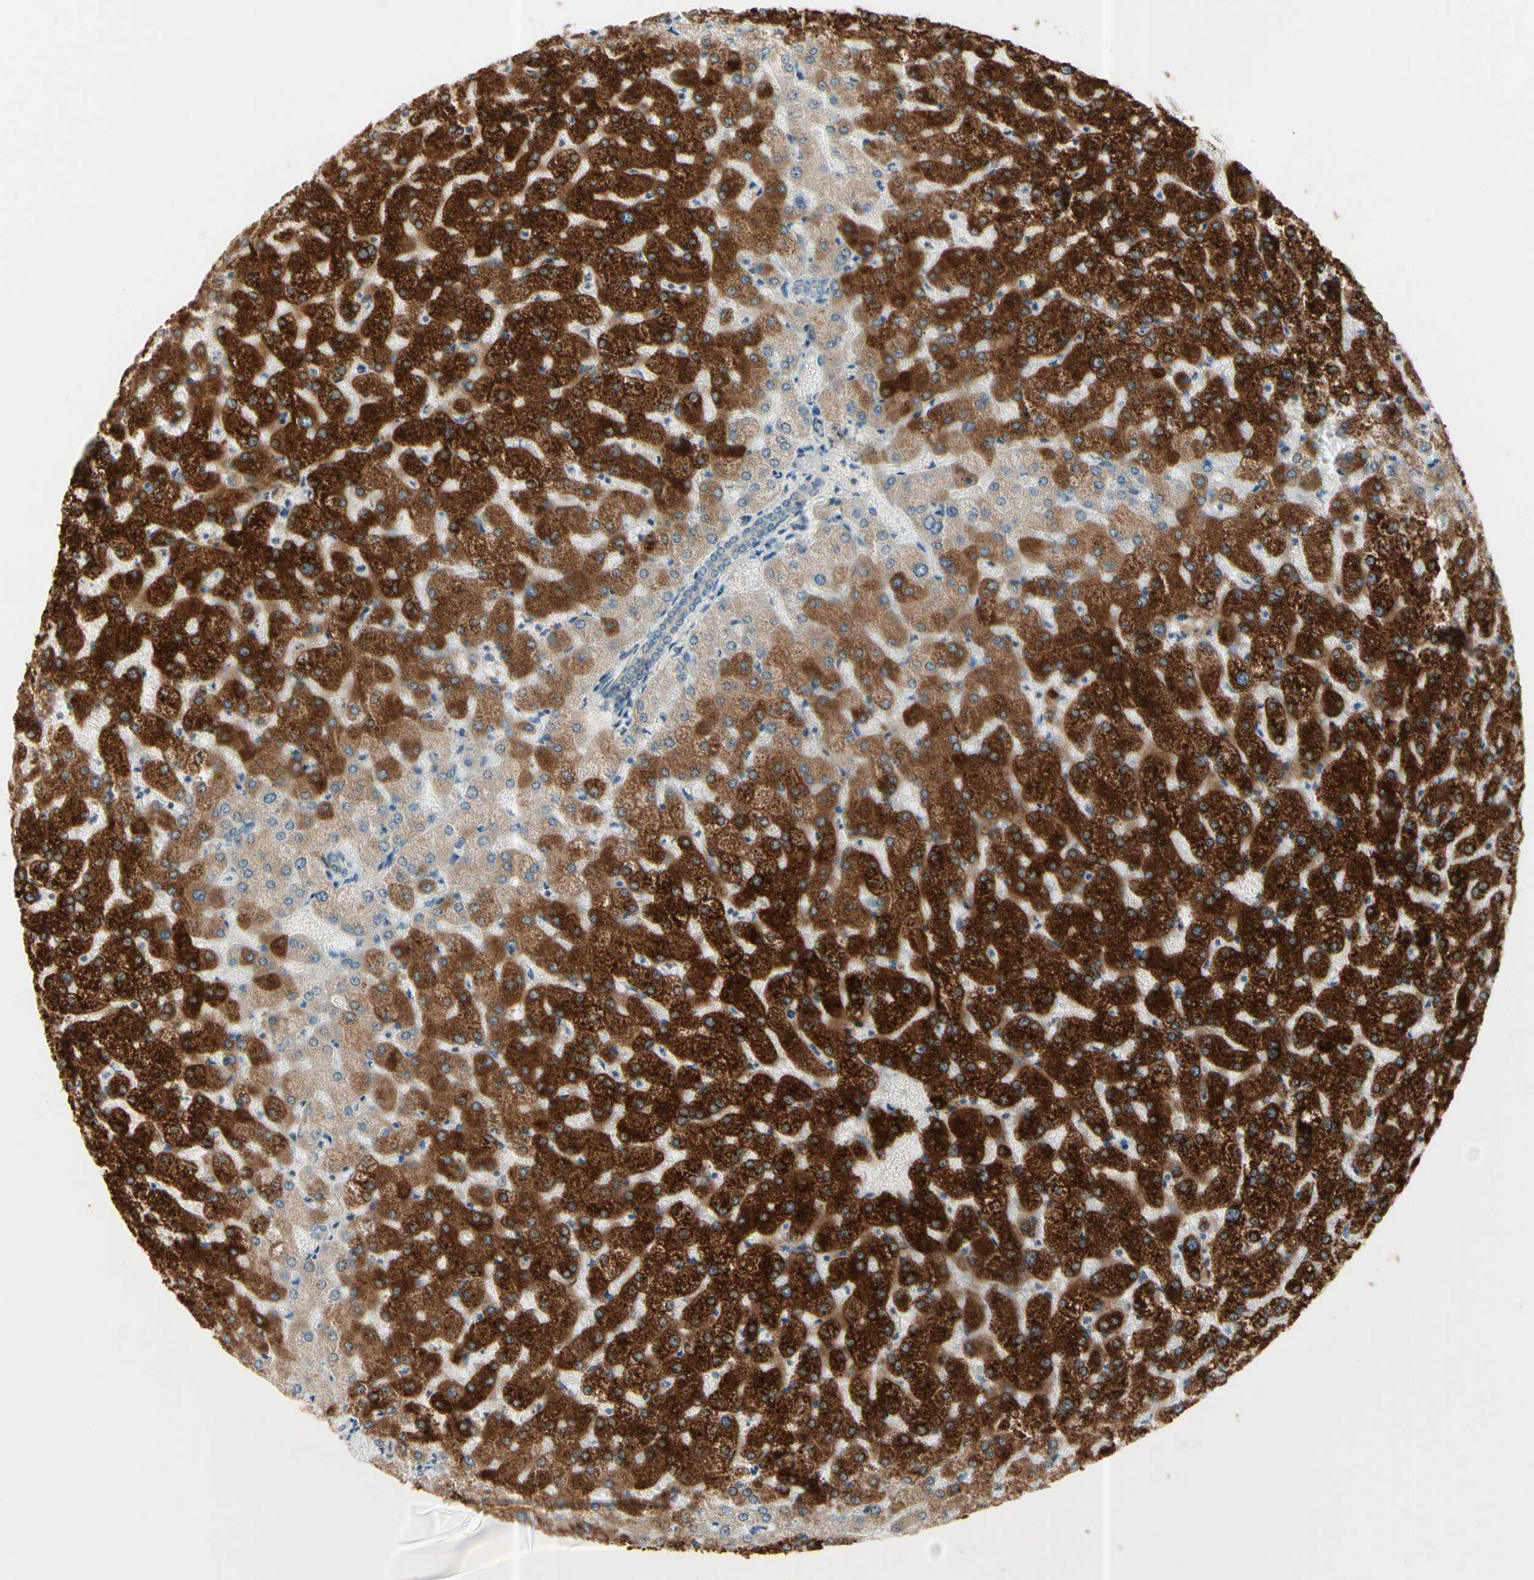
{"staining": {"intensity": "weak", "quantity": ">75%", "location": "cytoplasmic/membranous"}, "tissue": "liver", "cell_type": "Cholangiocytes", "image_type": "normal", "snomed": [{"axis": "morphology", "description": "Normal tissue, NOS"}, {"axis": "topography", "description": "Liver"}], "caption": "Immunohistochemical staining of benign human liver shows weak cytoplasmic/membranous protein expression in about >75% of cholangiocytes.", "gene": "CYP2E1", "patient": {"sex": "female", "age": 32}}